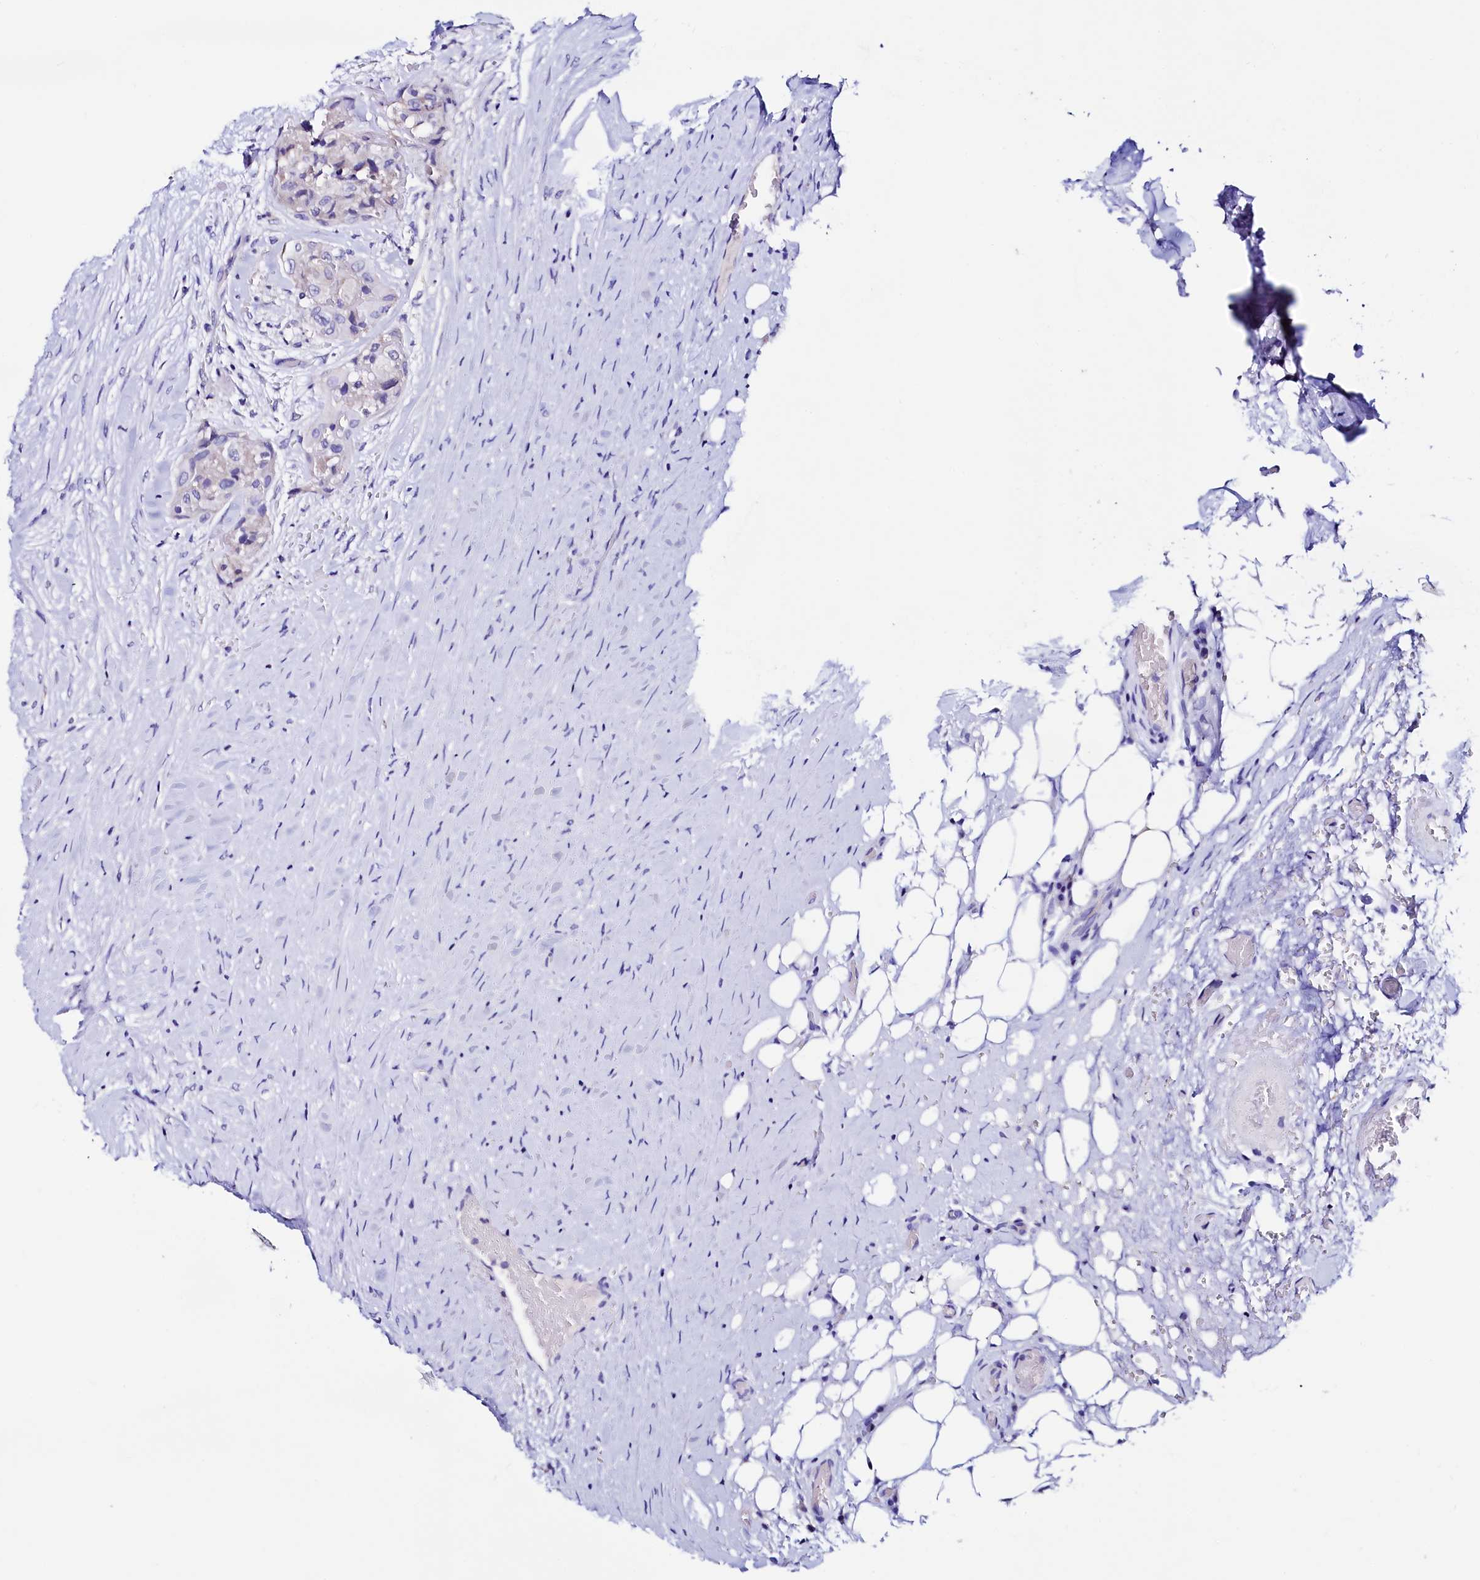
{"staining": {"intensity": "negative", "quantity": "none", "location": "none"}, "tissue": "thyroid cancer", "cell_type": "Tumor cells", "image_type": "cancer", "snomed": [{"axis": "morphology", "description": "Papillary adenocarcinoma, NOS"}, {"axis": "topography", "description": "Thyroid gland"}], "caption": "A high-resolution photomicrograph shows immunohistochemistry (IHC) staining of thyroid cancer, which displays no significant staining in tumor cells.", "gene": "HAND1", "patient": {"sex": "female", "age": 59}}